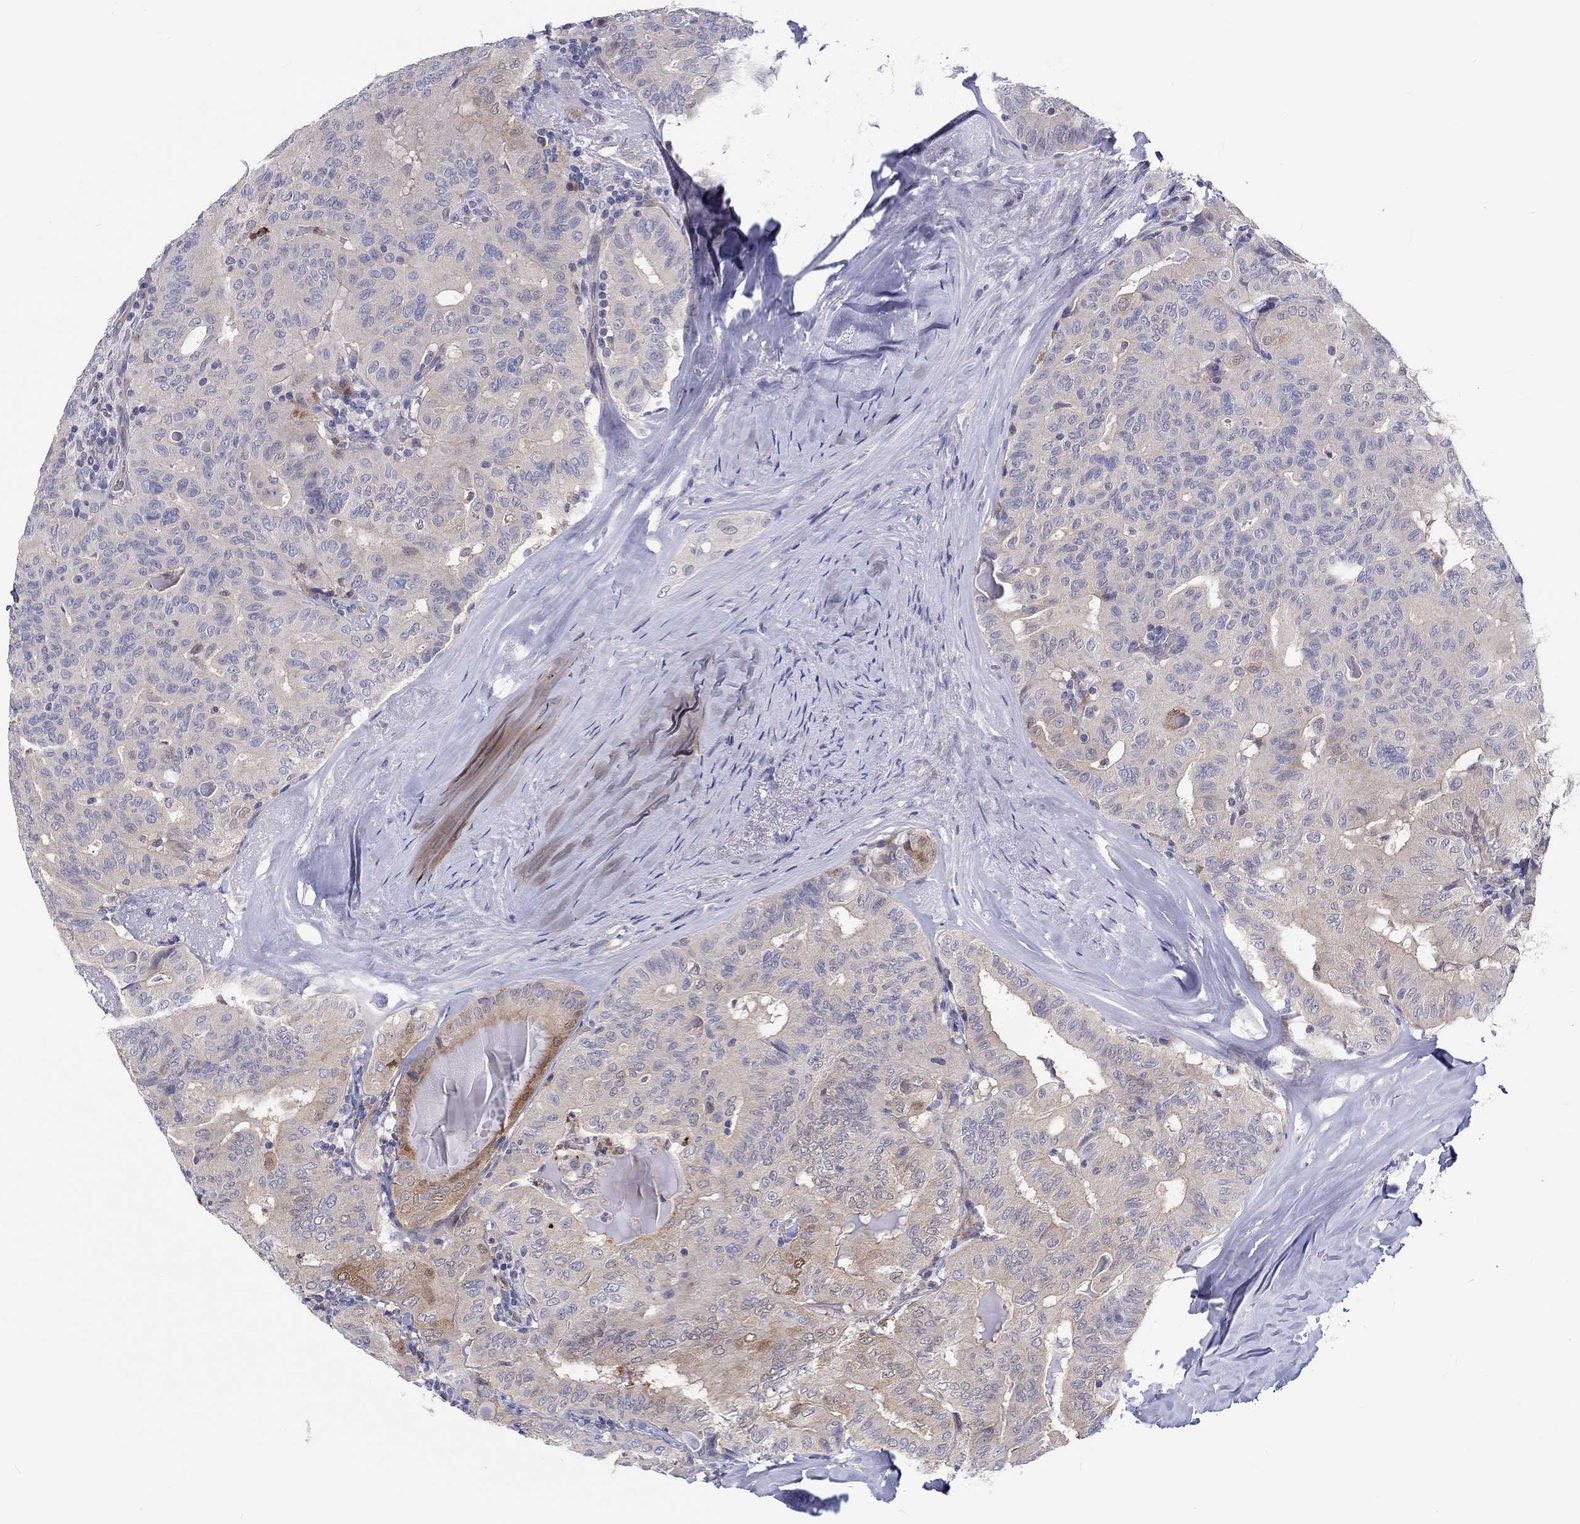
{"staining": {"intensity": "moderate", "quantity": "<25%", "location": "cytoplasmic/membranous"}, "tissue": "thyroid cancer", "cell_type": "Tumor cells", "image_type": "cancer", "snomed": [{"axis": "morphology", "description": "Papillary adenocarcinoma, NOS"}, {"axis": "topography", "description": "Thyroid gland"}], "caption": "Immunohistochemical staining of thyroid cancer (papillary adenocarcinoma) reveals low levels of moderate cytoplasmic/membranous protein expression in approximately <25% of tumor cells.", "gene": "ABCG4", "patient": {"sex": "female", "age": 68}}